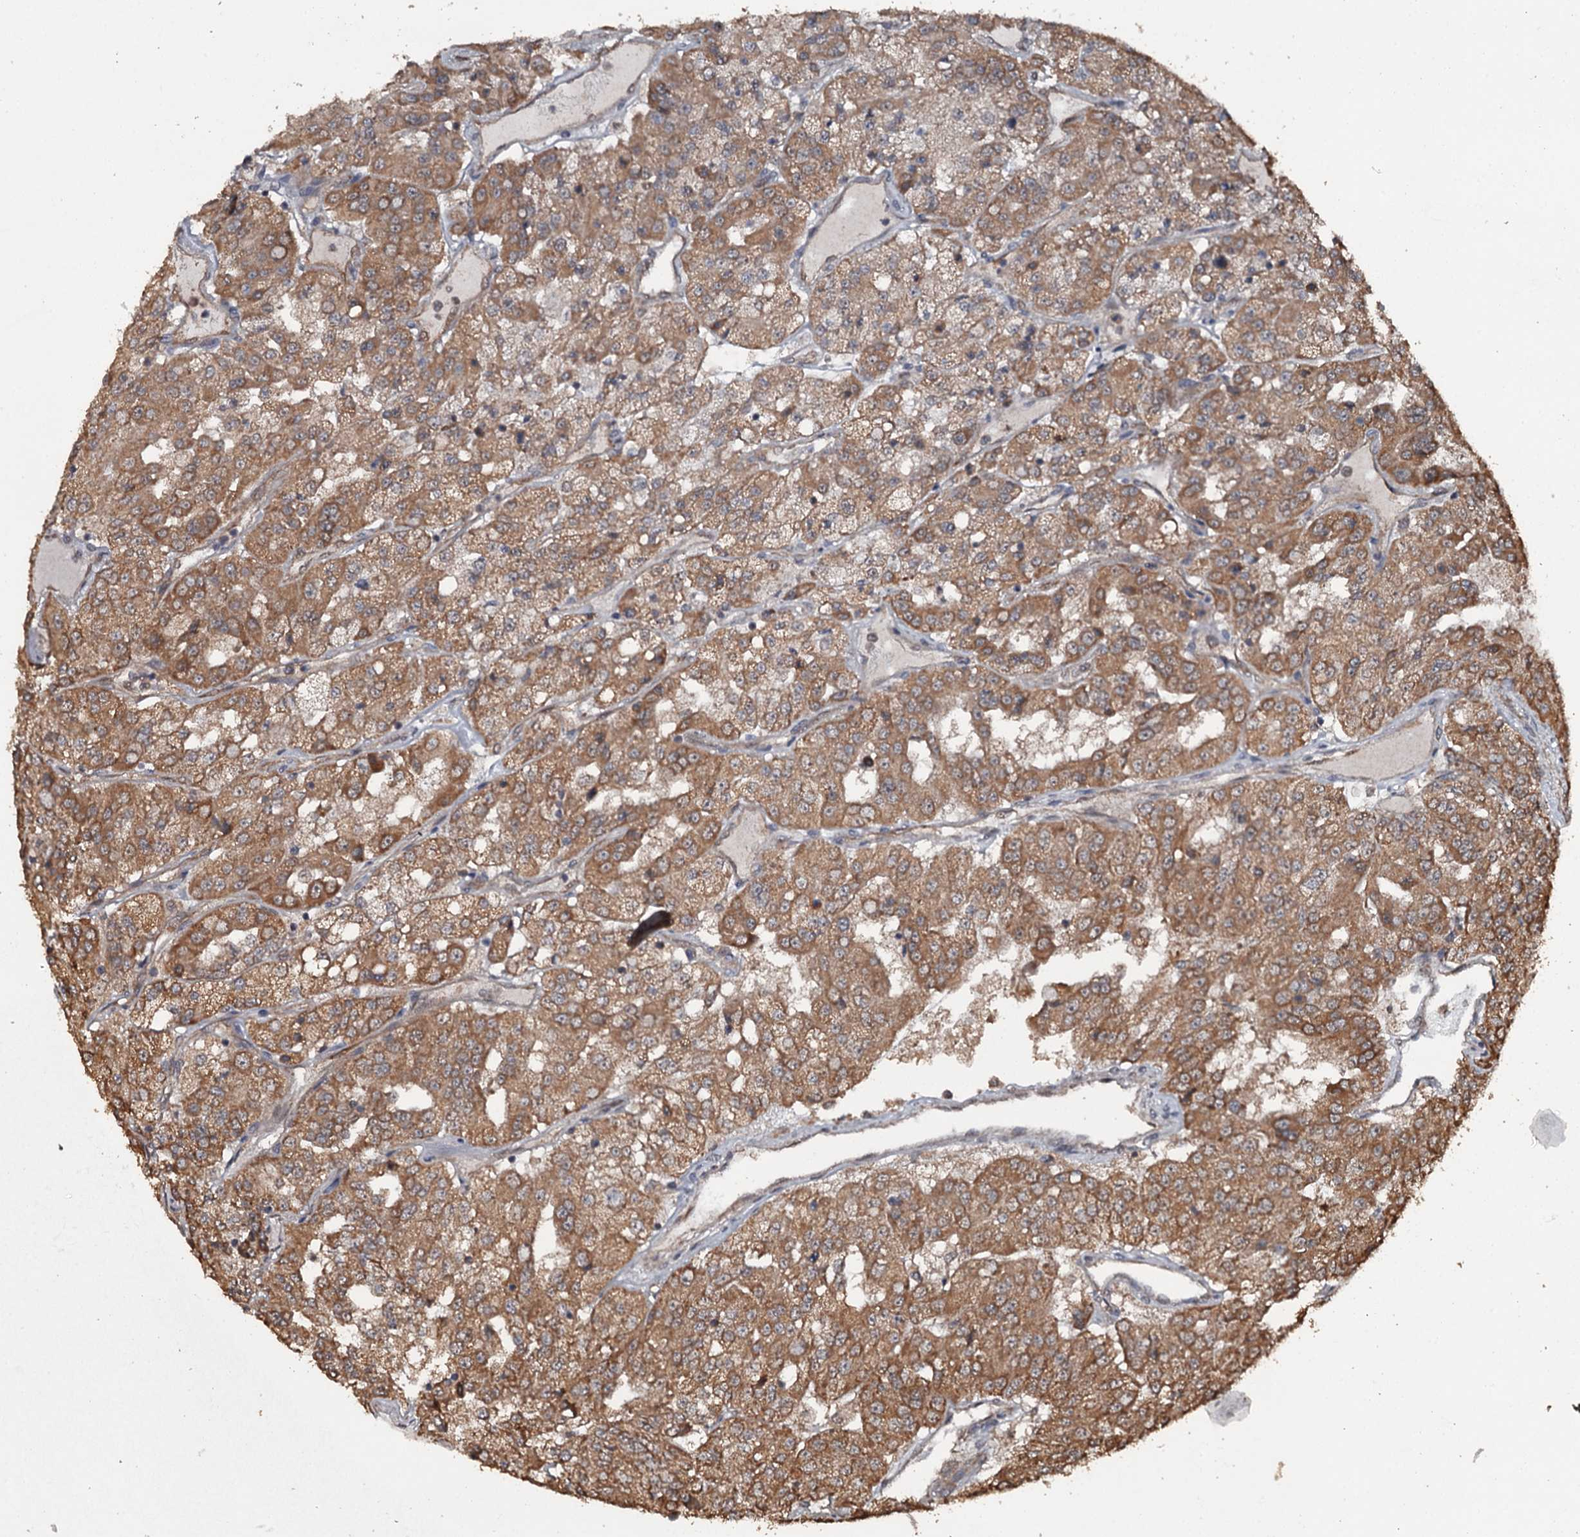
{"staining": {"intensity": "moderate", "quantity": ">75%", "location": "cytoplasmic/membranous"}, "tissue": "renal cancer", "cell_type": "Tumor cells", "image_type": "cancer", "snomed": [{"axis": "morphology", "description": "Adenocarcinoma, NOS"}, {"axis": "topography", "description": "Kidney"}], "caption": "About >75% of tumor cells in renal cancer exhibit moderate cytoplasmic/membranous protein expression as visualized by brown immunohistochemical staining.", "gene": "WIPI1", "patient": {"sex": "female", "age": 63}}